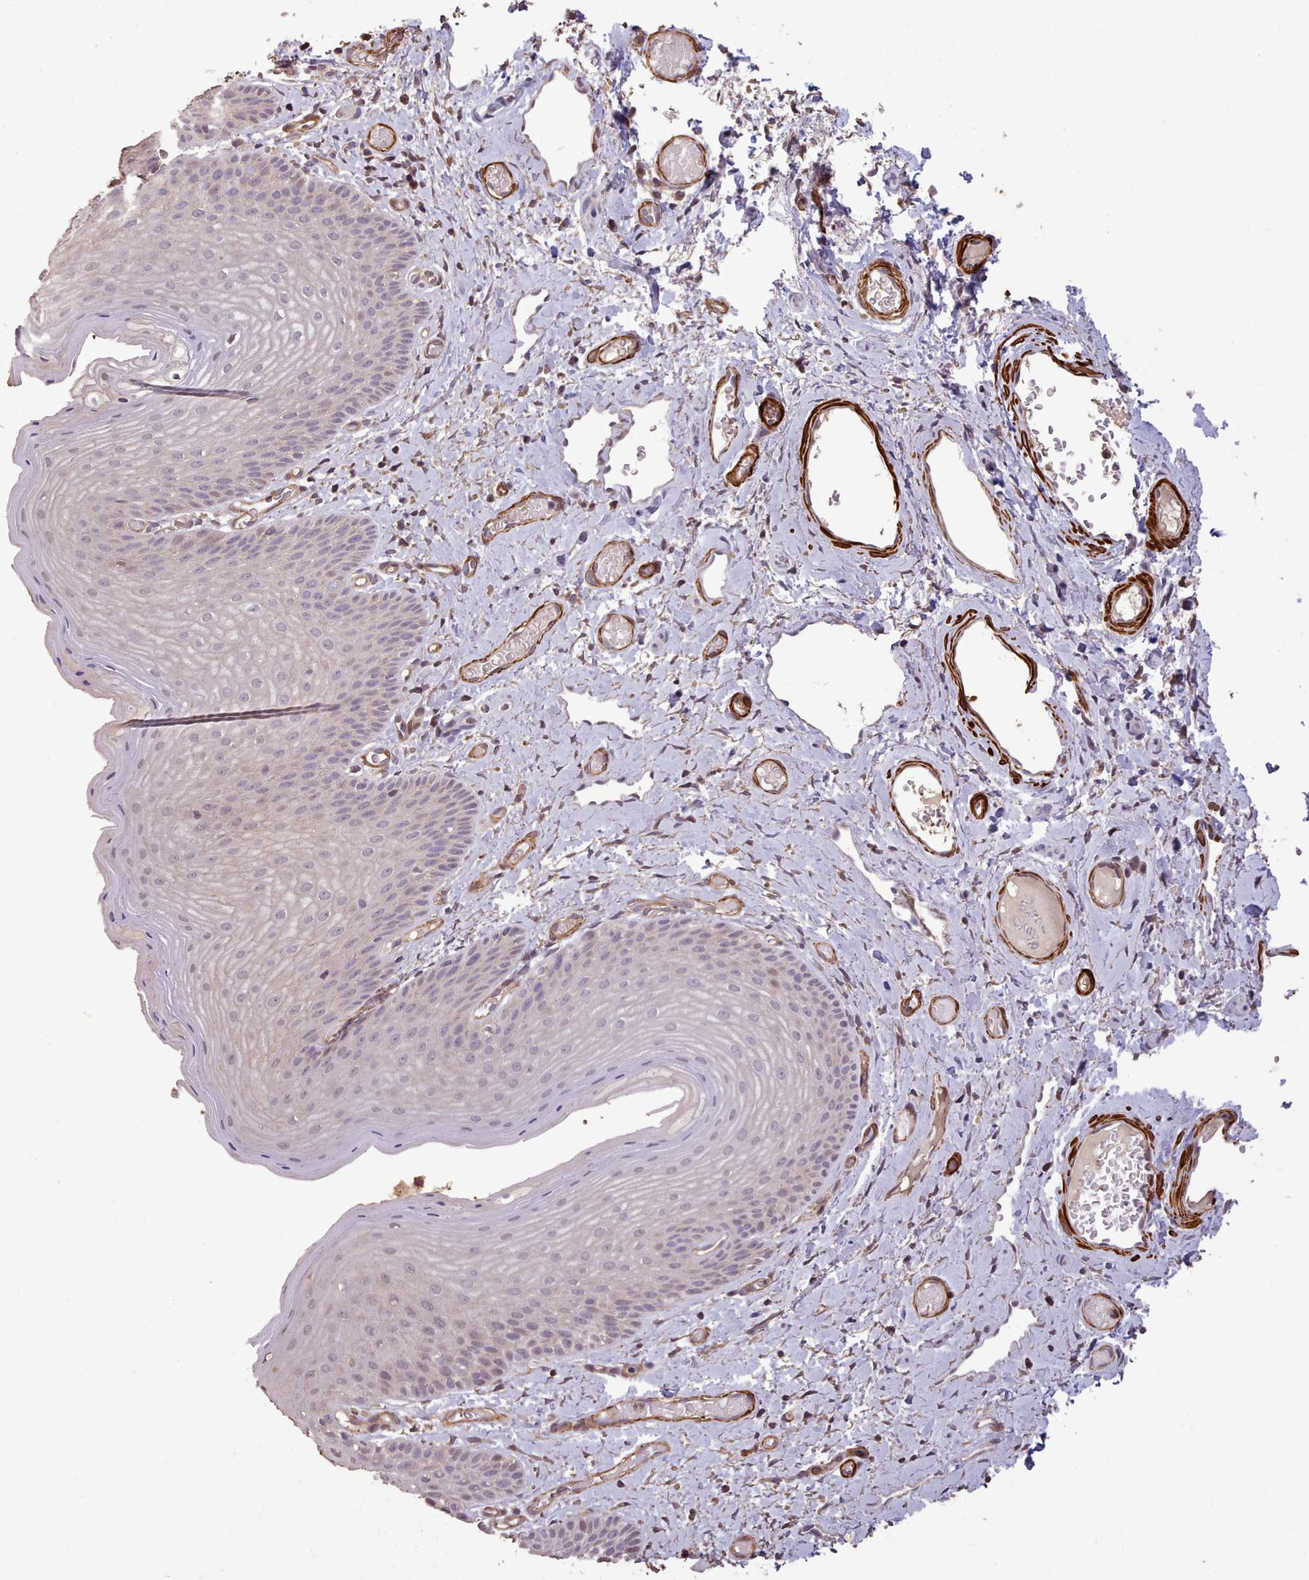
{"staining": {"intensity": "weak", "quantity": "<25%", "location": "nuclear"}, "tissue": "skin", "cell_type": "Epidermal cells", "image_type": "normal", "snomed": [{"axis": "morphology", "description": "Normal tissue, NOS"}, {"axis": "topography", "description": "Anal"}], "caption": "There is no significant staining in epidermal cells of skin. (DAB immunohistochemistry with hematoxylin counter stain).", "gene": "NLRC4", "patient": {"sex": "female", "age": 40}}